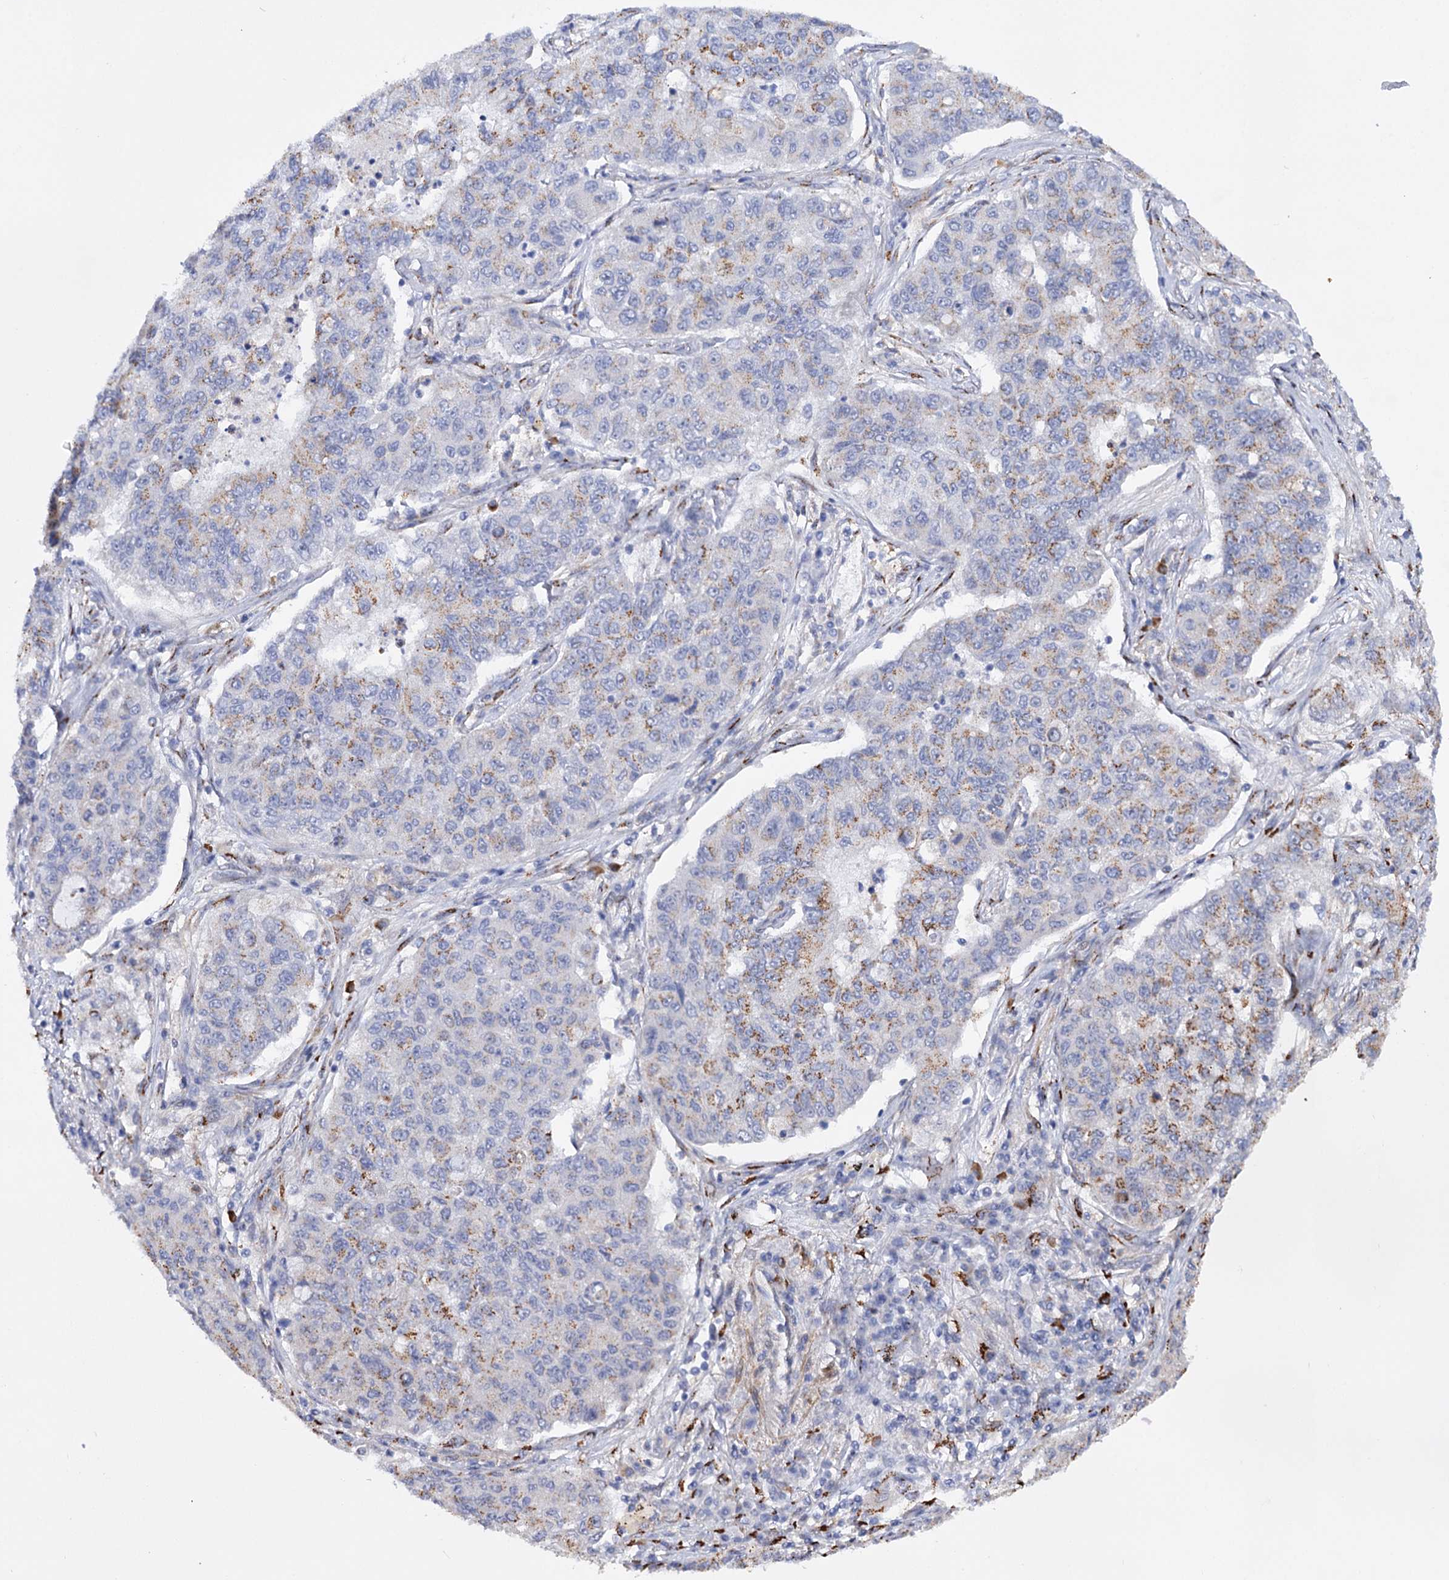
{"staining": {"intensity": "moderate", "quantity": "25%-75%", "location": "cytoplasmic/membranous"}, "tissue": "lung cancer", "cell_type": "Tumor cells", "image_type": "cancer", "snomed": [{"axis": "morphology", "description": "Squamous cell carcinoma, NOS"}, {"axis": "topography", "description": "Lung"}], "caption": "There is medium levels of moderate cytoplasmic/membranous positivity in tumor cells of lung cancer (squamous cell carcinoma), as demonstrated by immunohistochemical staining (brown color).", "gene": "C11orf96", "patient": {"sex": "male", "age": 74}}